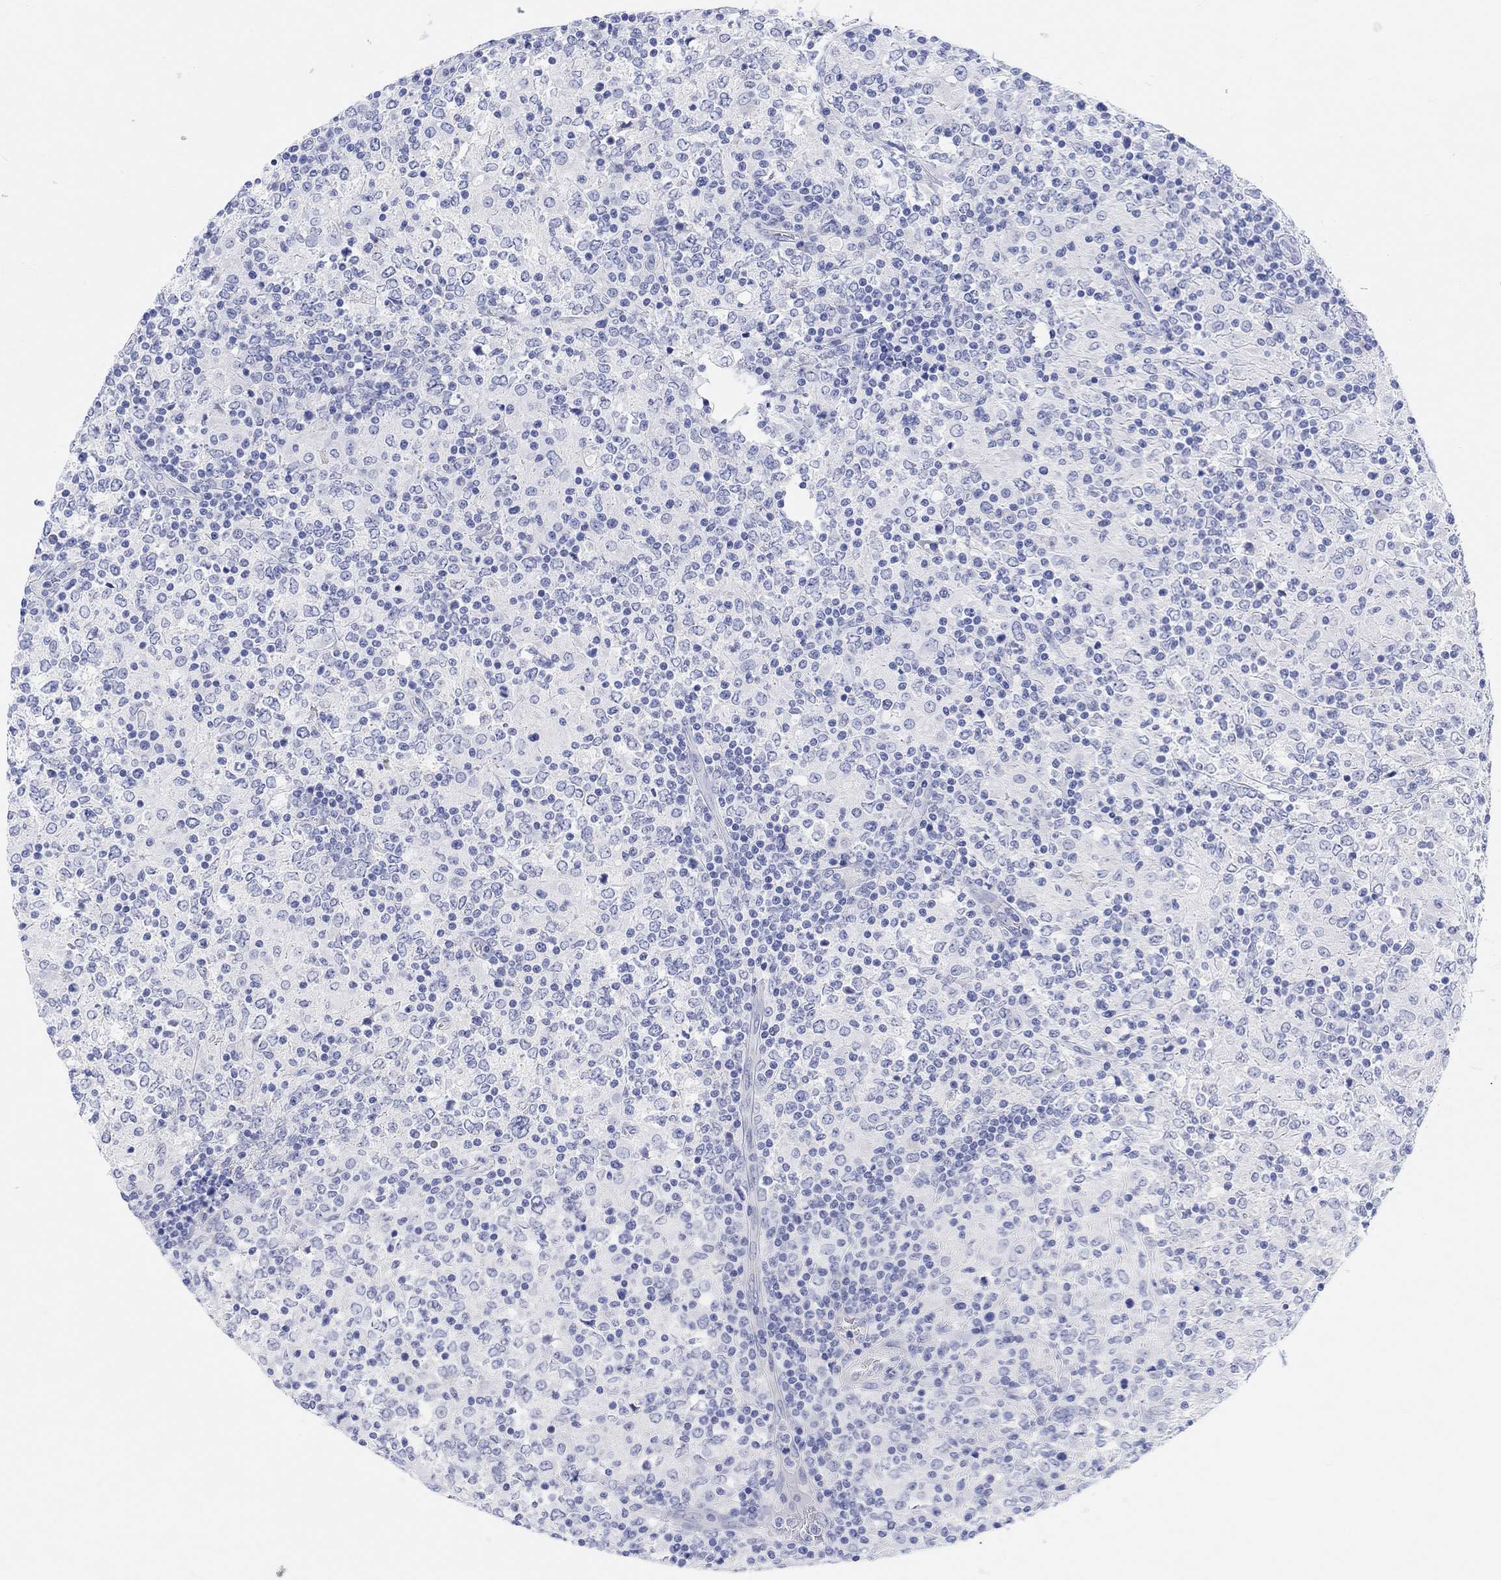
{"staining": {"intensity": "negative", "quantity": "none", "location": "none"}, "tissue": "lymphoma", "cell_type": "Tumor cells", "image_type": "cancer", "snomed": [{"axis": "morphology", "description": "Malignant lymphoma, non-Hodgkin's type, High grade"}, {"axis": "topography", "description": "Lymph node"}], "caption": "A histopathology image of lymphoma stained for a protein demonstrates no brown staining in tumor cells.", "gene": "XIRP2", "patient": {"sex": "female", "age": 84}}